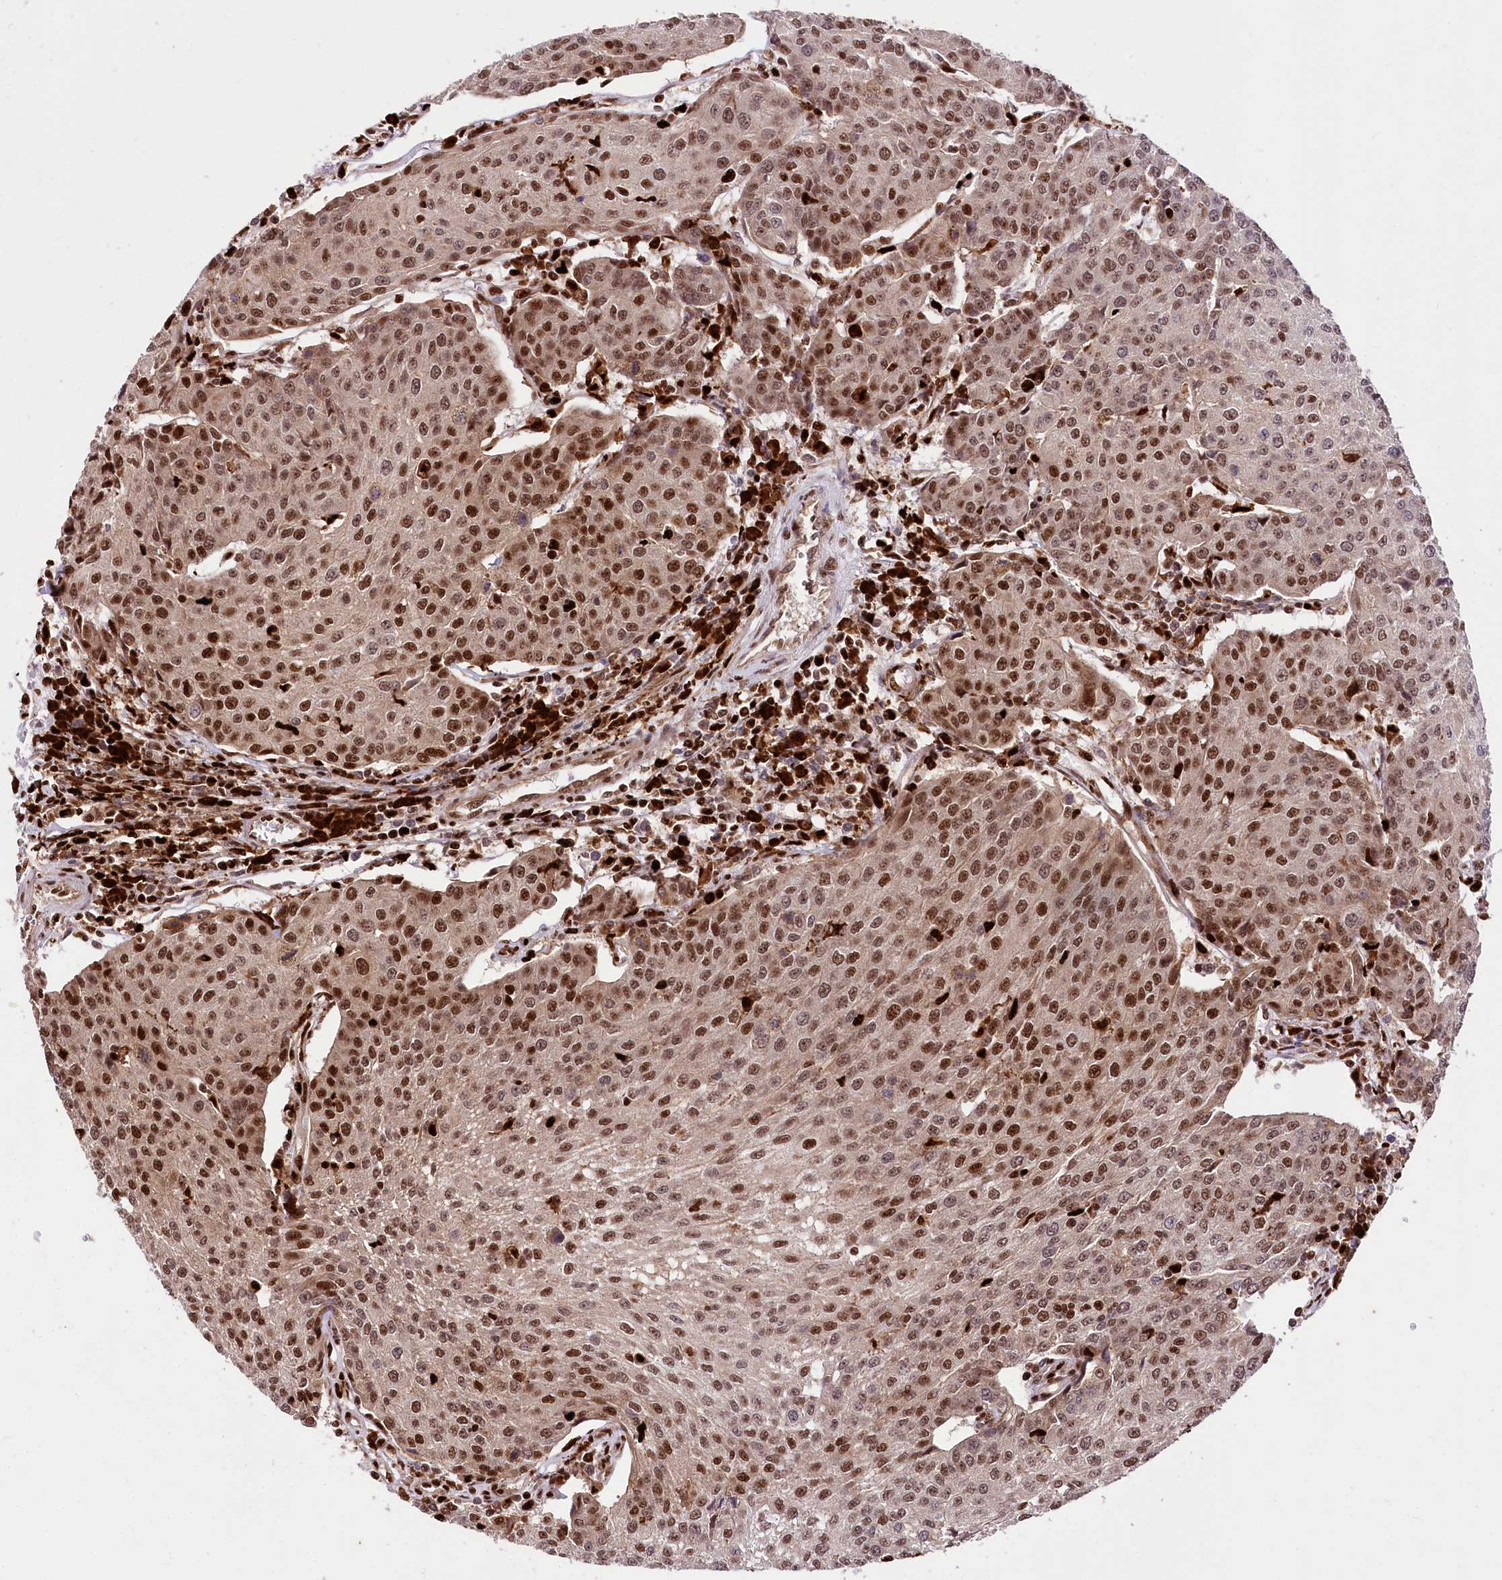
{"staining": {"intensity": "moderate", "quantity": ">75%", "location": "nuclear"}, "tissue": "urothelial cancer", "cell_type": "Tumor cells", "image_type": "cancer", "snomed": [{"axis": "morphology", "description": "Urothelial carcinoma, High grade"}, {"axis": "topography", "description": "Urinary bladder"}], "caption": "This is a histology image of IHC staining of high-grade urothelial carcinoma, which shows moderate expression in the nuclear of tumor cells.", "gene": "FIGN", "patient": {"sex": "female", "age": 85}}